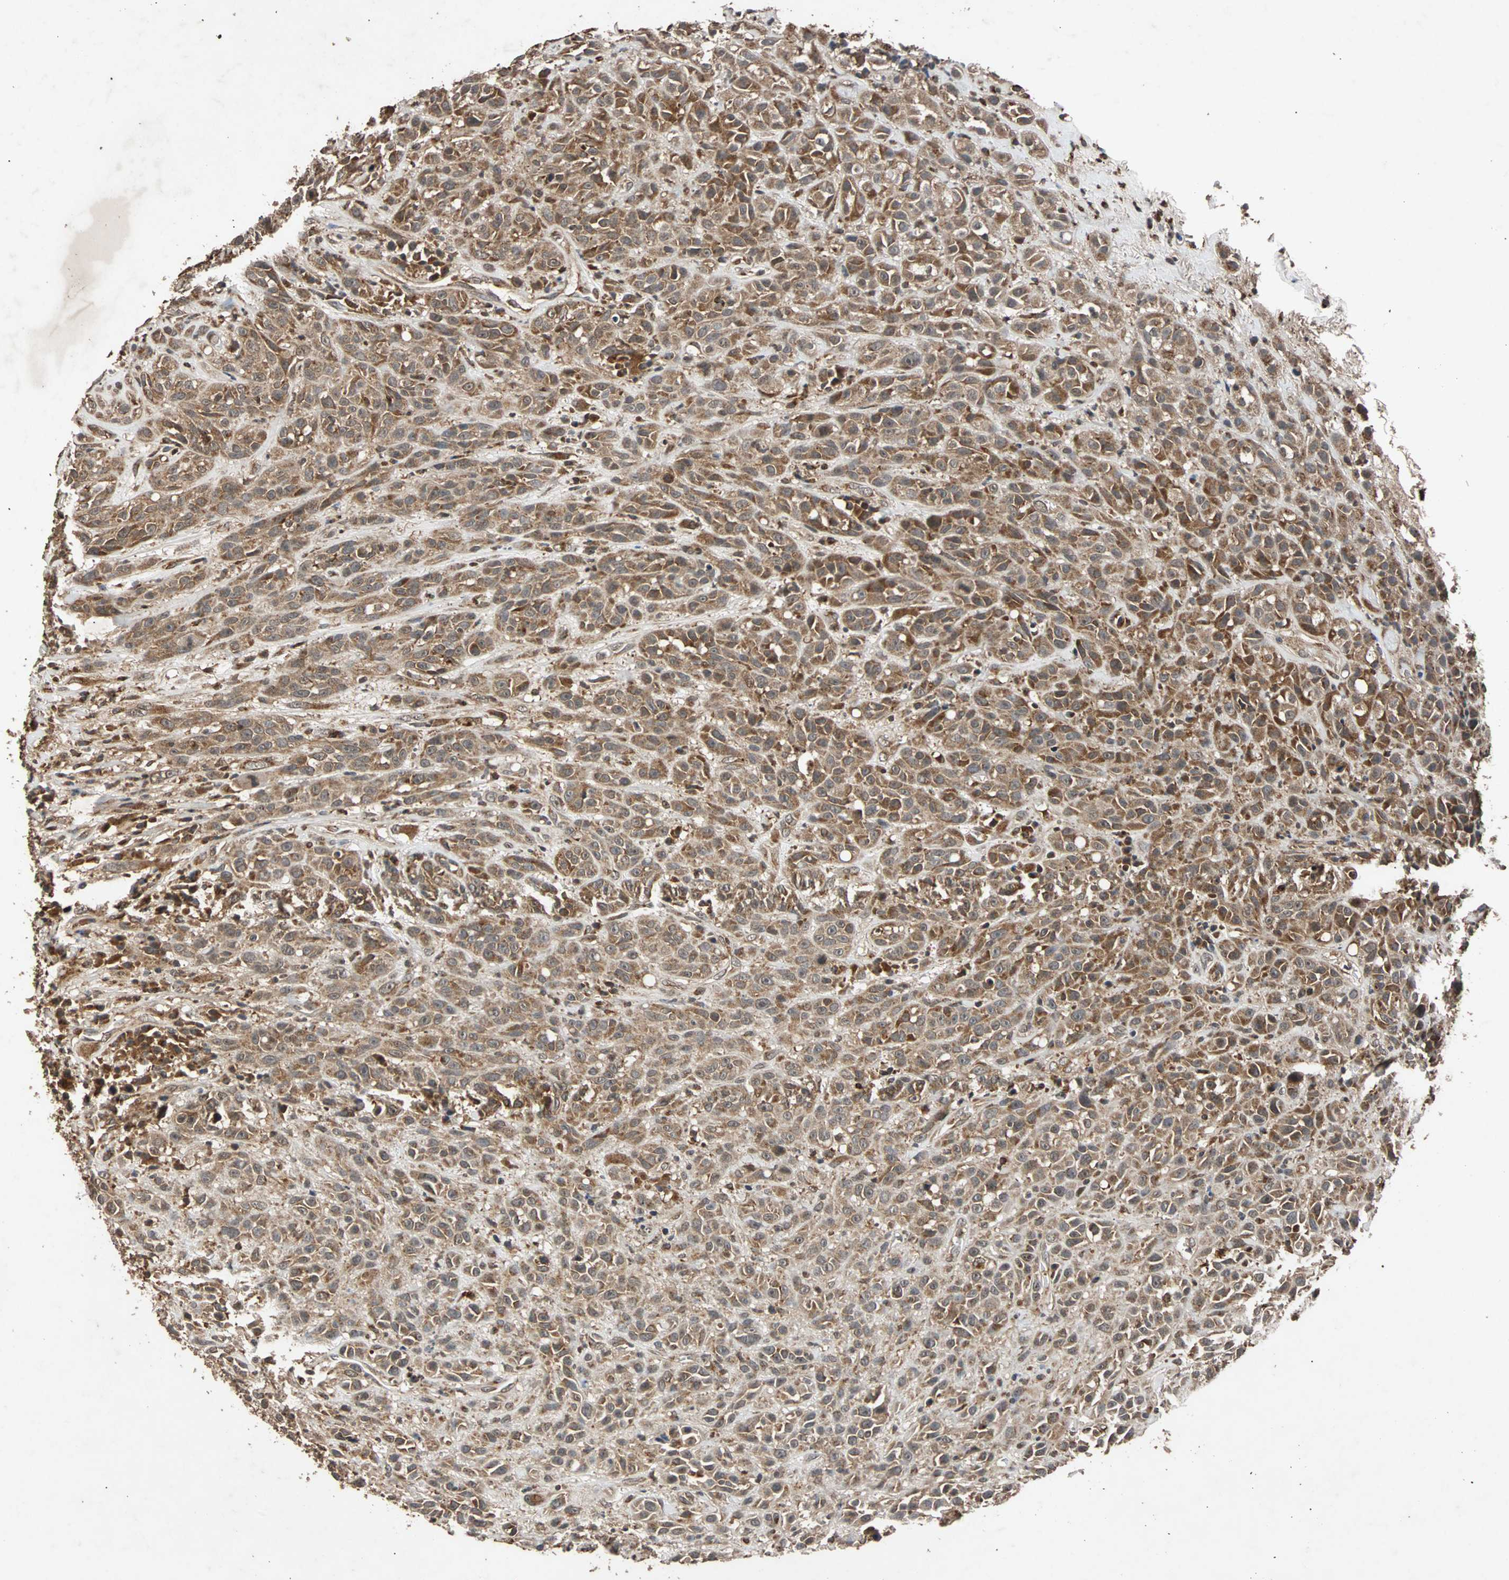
{"staining": {"intensity": "moderate", "quantity": ">75%", "location": "cytoplasmic/membranous"}, "tissue": "head and neck cancer", "cell_type": "Tumor cells", "image_type": "cancer", "snomed": [{"axis": "morphology", "description": "Squamous cell carcinoma, NOS"}, {"axis": "topography", "description": "Head-Neck"}], "caption": "Immunohistochemical staining of human head and neck cancer (squamous cell carcinoma) displays medium levels of moderate cytoplasmic/membranous protein expression in about >75% of tumor cells. (IHC, brightfield microscopy, high magnification).", "gene": "USP31", "patient": {"sex": "male", "age": 62}}